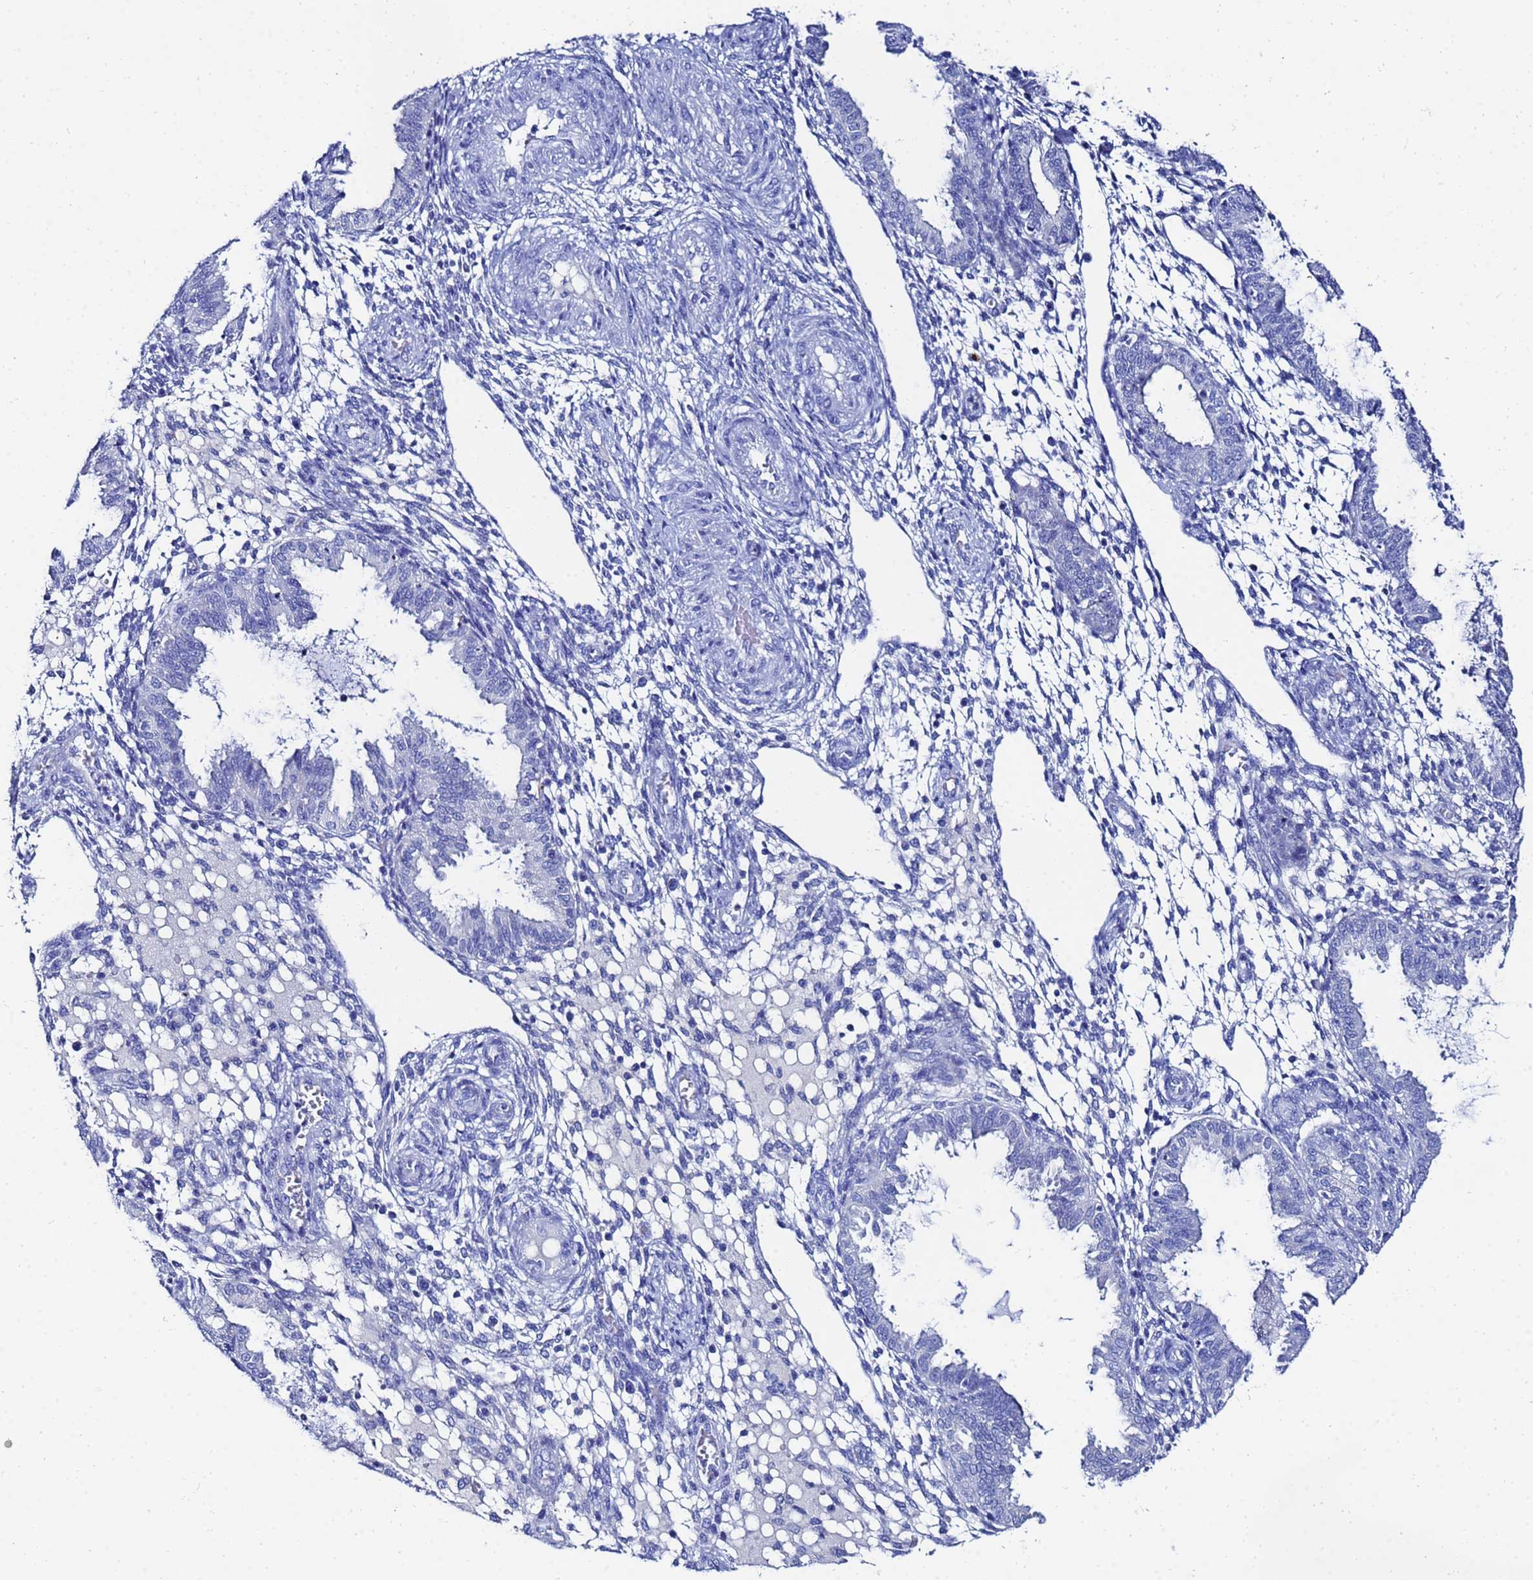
{"staining": {"intensity": "negative", "quantity": "none", "location": "none"}, "tissue": "endometrium", "cell_type": "Cells in endometrial stroma", "image_type": "normal", "snomed": [{"axis": "morphology", "description": "Normal tissue, NOS"}, {"axis": "topography", "description": "Endometrium"}], "caption": "An image of human endometrium is negative for staining in cells in endometrial stroma.", "gene": "AQP12A", "patient": {"sex": "female", "age": 33}}